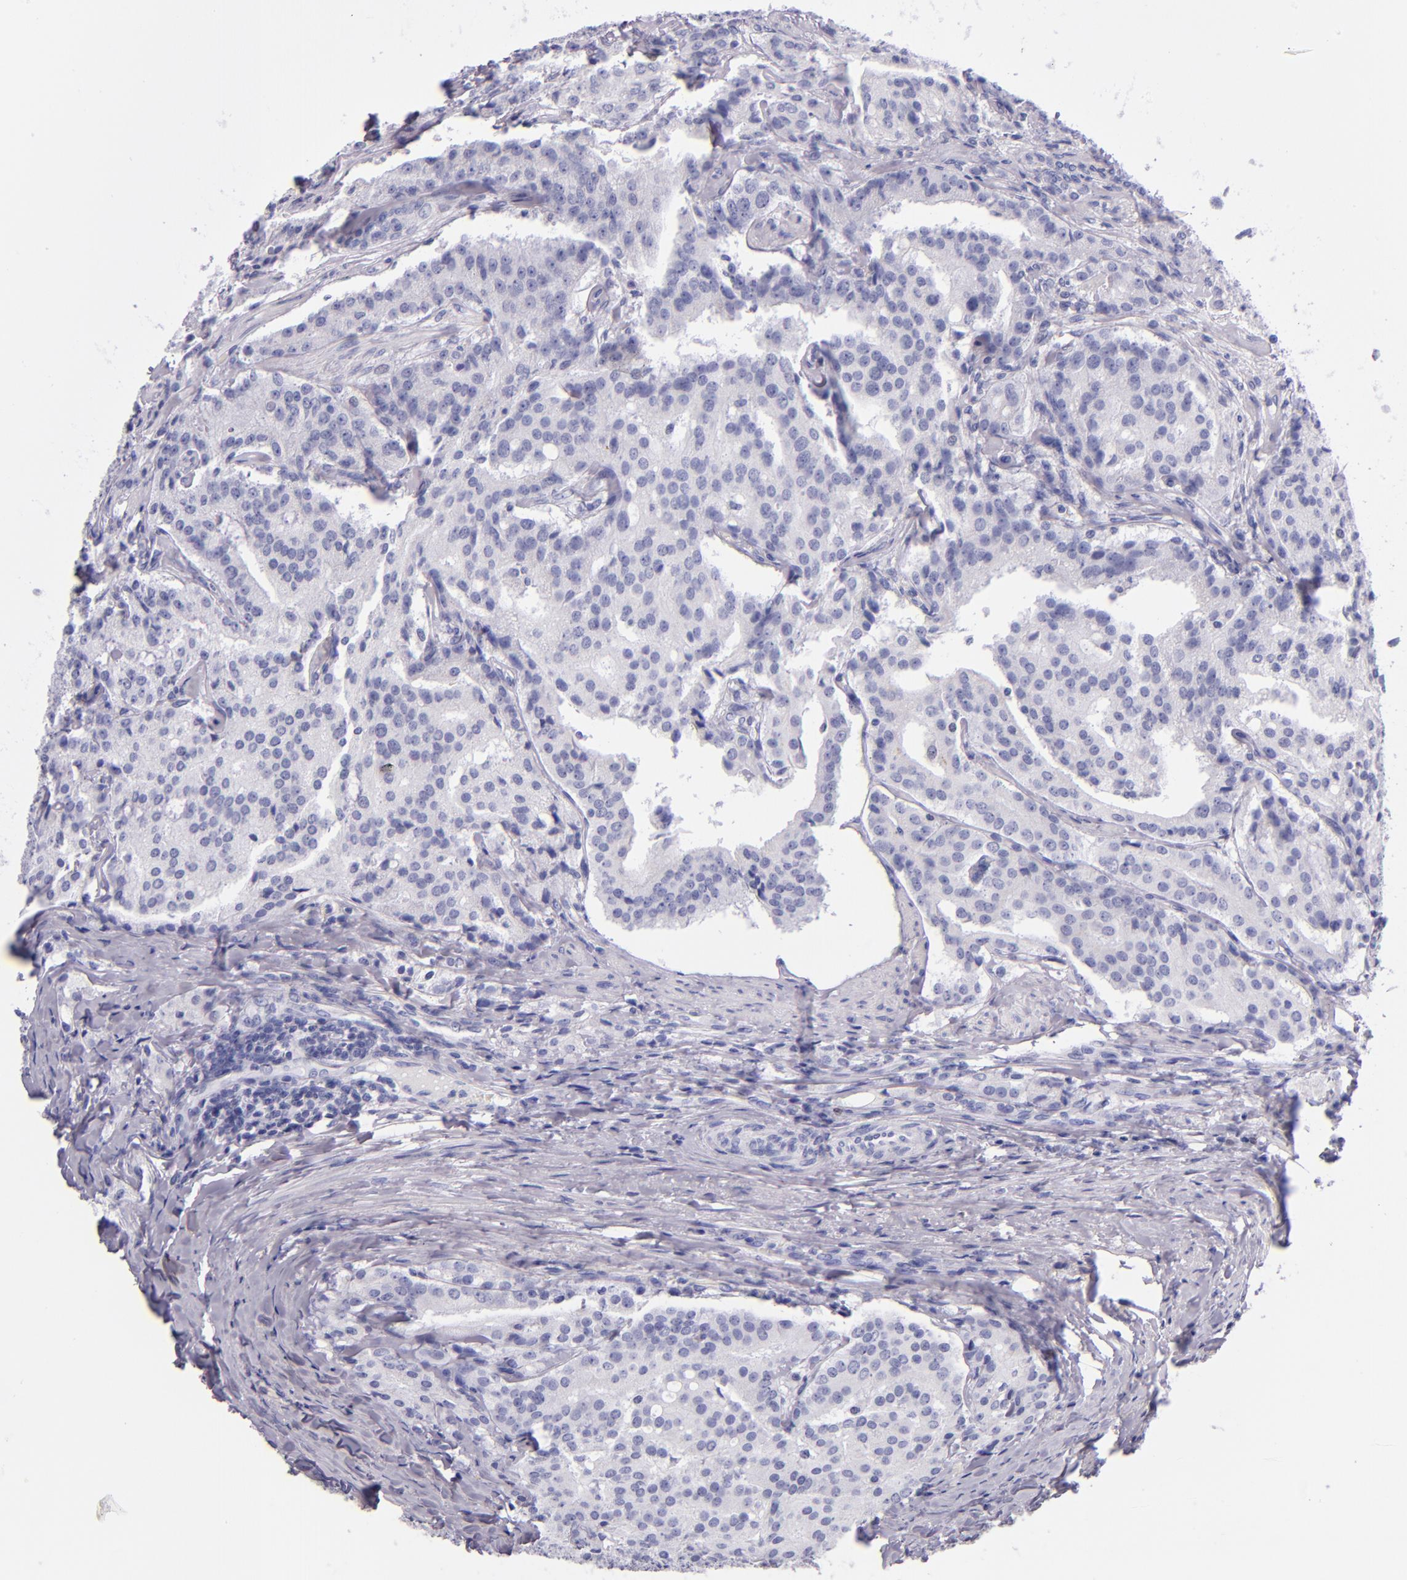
{"staining": {"intensity": "negative", "quantity": "none", "location": "none"}, "tissue": "prostate cancer", "cell_type": "Tumor cells", "image_type": "cancer", "snomed": [{"axis": "morphology", "description": "Adenocarcinoma, Medium grade"}, {"axis": "topography", "description": "Prostate"}], "caption": "High power microscopy image of an immunohistochemistry image of prostate cancer, revealing no significant staining in tumor cells.", "gene": "IRF4", "patient": {"sex": "male", "age": 72}}